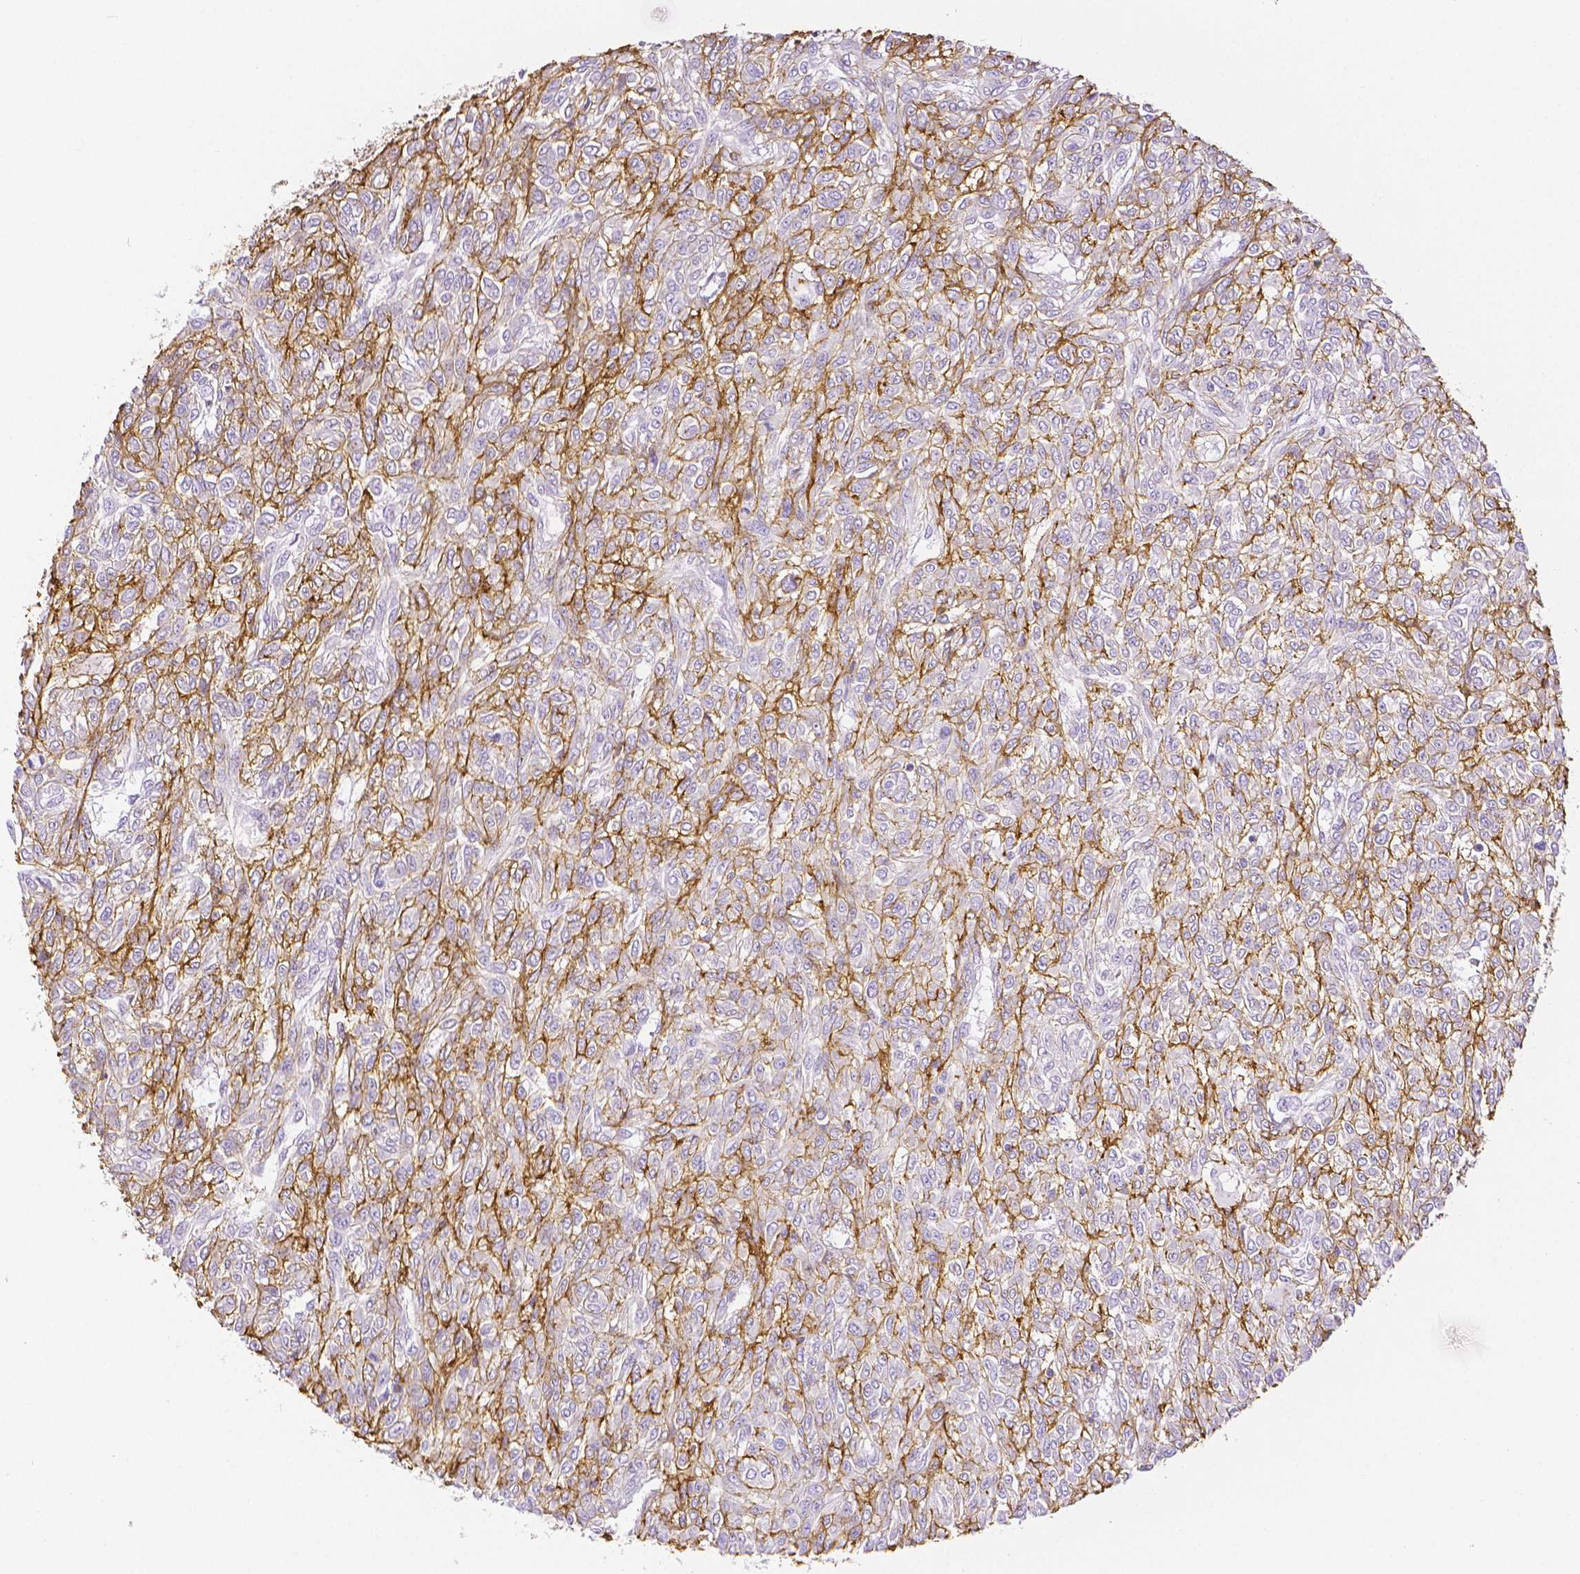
{"staining": {"intensity": "negative", "quantity": "none", "location": "none"}, "tissue": "renal cancer", "cell_type": "Tumor cells", "image_type": "cancer", "snomed": [{"axis": "morphology", "description": "Adenocarcinoma, NOS"}, {"axis": "topography", "description": "Kidney"}], "caption": "Human renal cancer (adenocarcinoma) stained for a protein using IHC displays no expression in tumor cells.", "gene": "FBN1", "patient": {"sex": "male", "age": 58}}